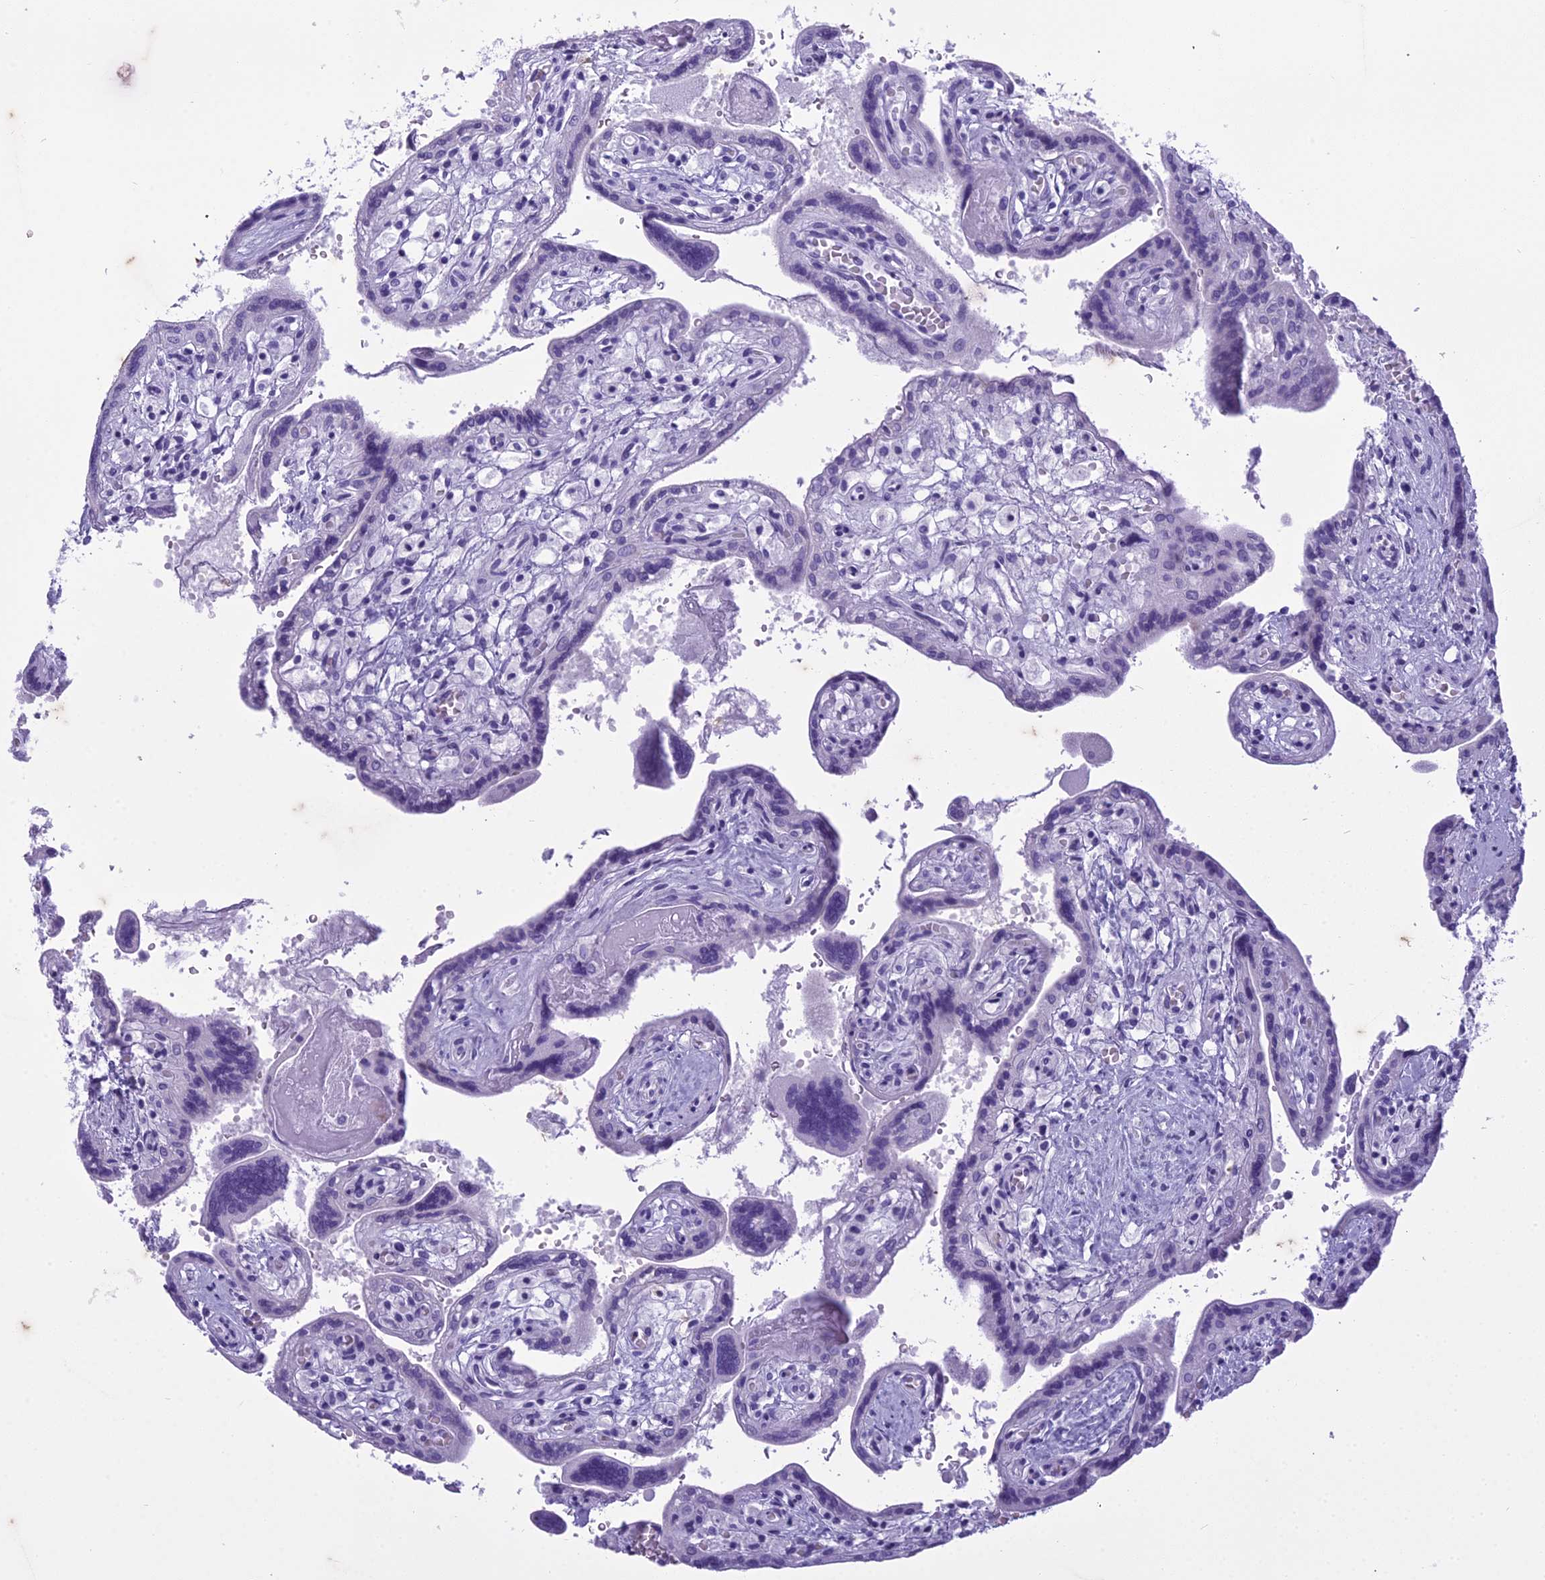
{"staining": {"intensity": "negative", "quantity": "none", "location": "none"}, "tissue": "placenta", "cell_type": "Trophoblastic cells", "image_type": "normal", "snomed": [{"axis": "morphology", "description": "Normal tissue, NOS"}, {"axis": "topography", "description": "Placenta"}], "caption": "There is no significant expression in trophoblastic cells of placenta. (Stains: DAB (3,3'-diaminobenzidine) IHC with hematoxylin counter stain, Microscopy: brightfield microscopy at high magnification).", "gene": "HMGB4", "patient": {"sex": "female", "age": 37}}